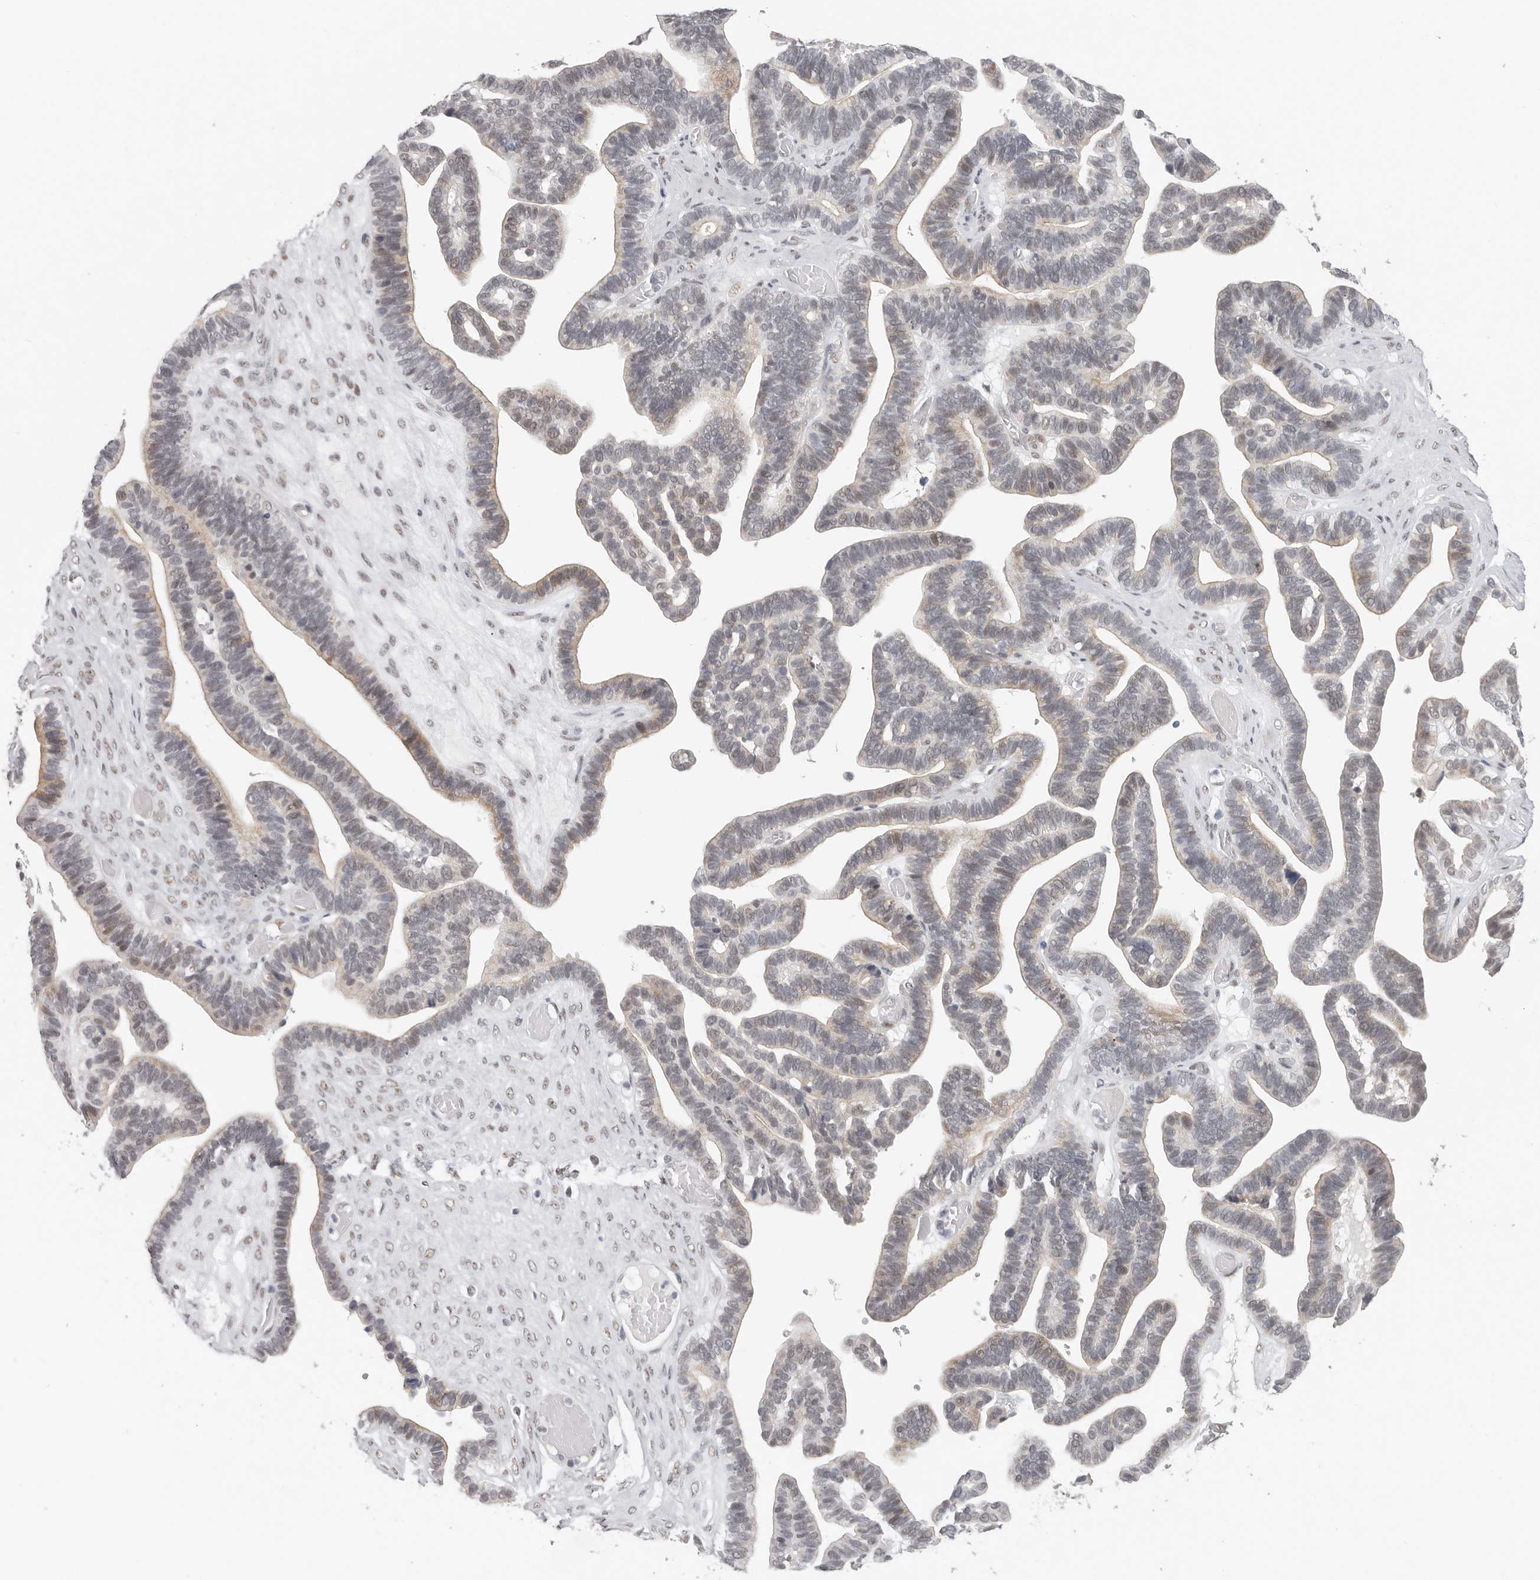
{"staining": {"intensity": "weak", "quantity": "<25%", "location": "cytoplasmic/membranous,nuclear"}, "tissue": "ovarian cancer", "cell_type": "Tumor cells", "image_type": "cancer", "snomed": [{"axis": "morphology", "description": "Cystadenocarcinoma, serous, NOS"}, {"axis": "topography", "description": "Ovary"}], "caption": "IHC photomicrograph of human ovarian cancer (serous cystadenocarcinoma) stained for a protein (brown), which demonstrates no positivity in tumor cells.", "gene": "LARP7", "patient": {"sex": "female", "age": 56}}